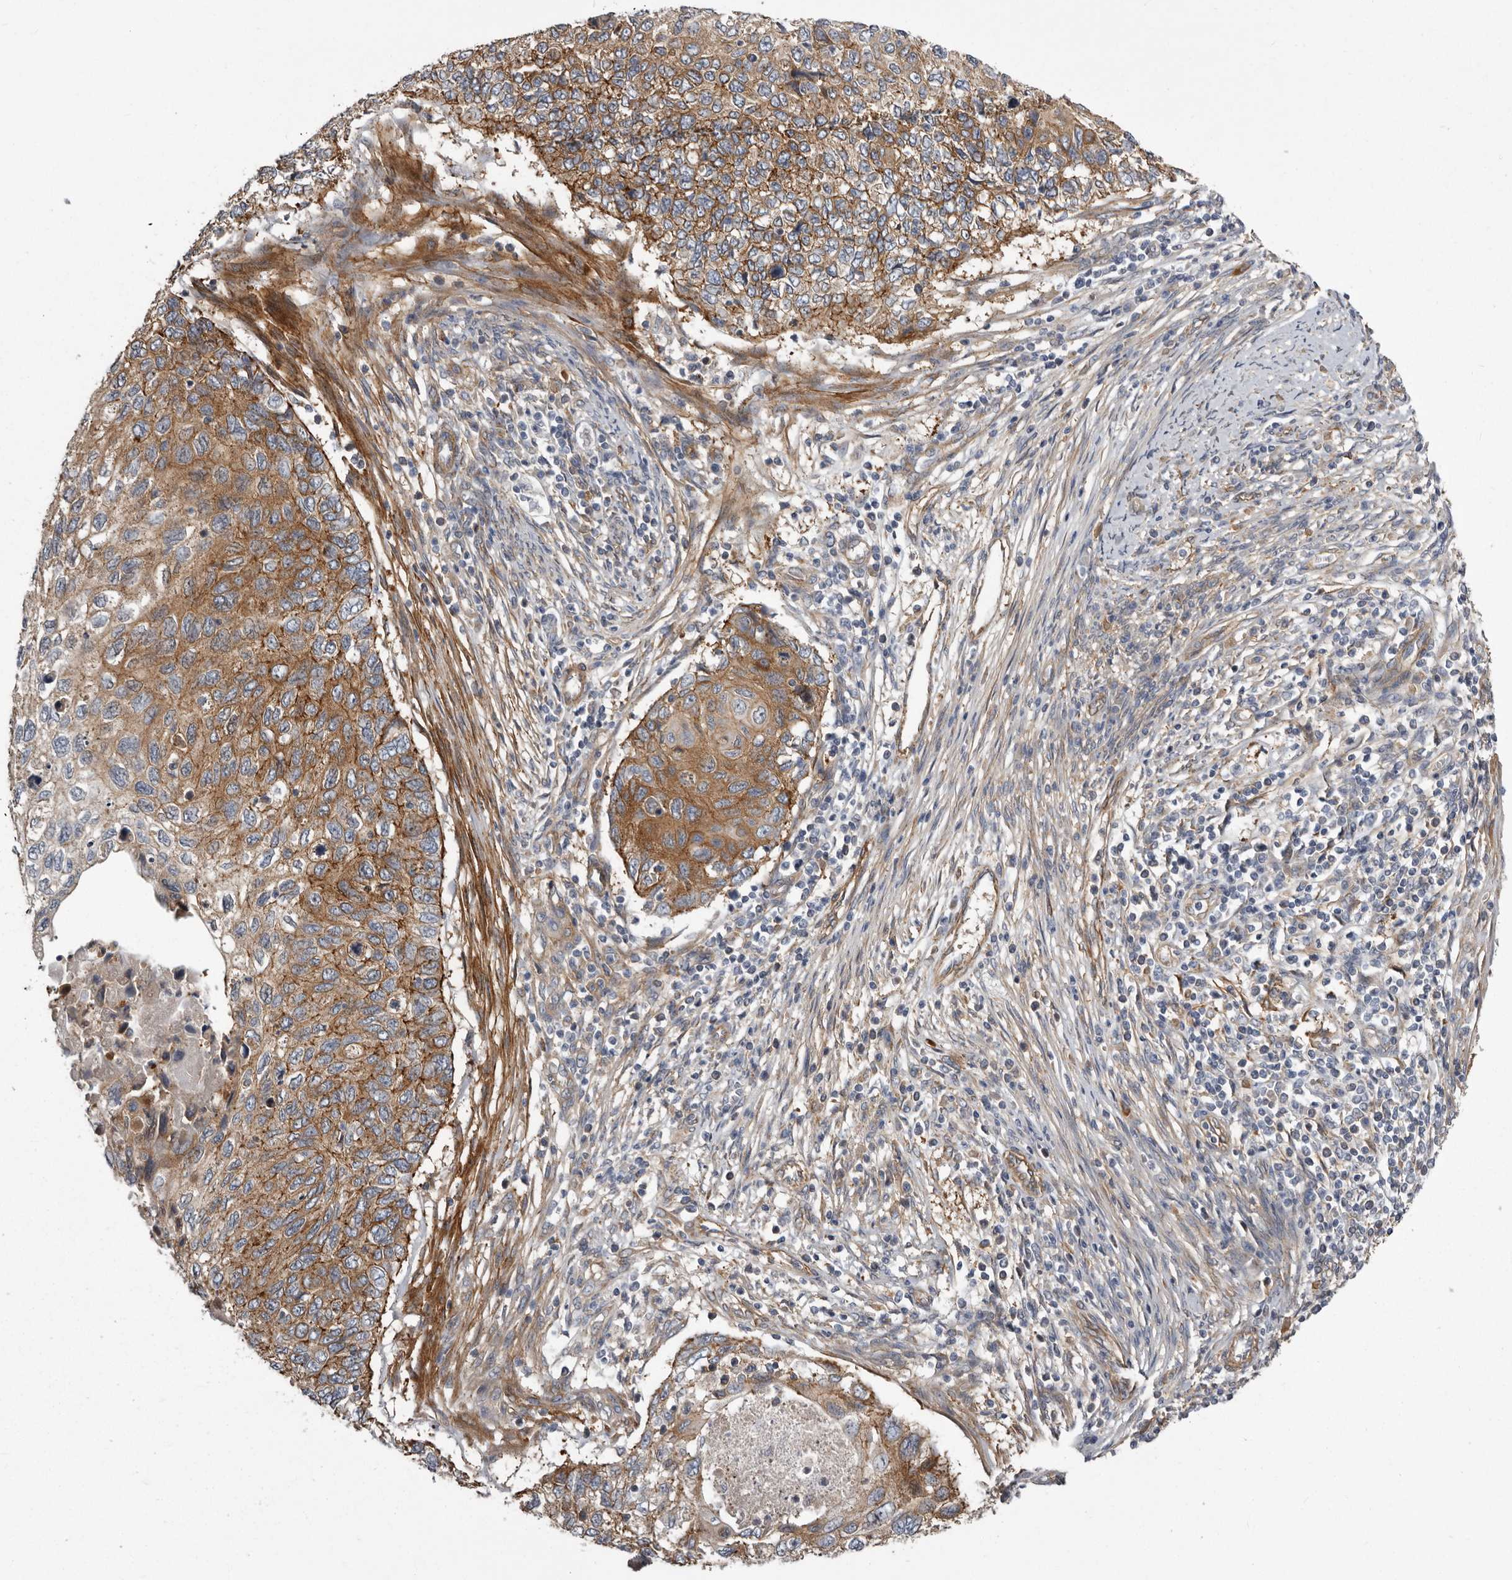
{"staining": {"intensity": "moderate", "quantity": ">75%", "location": "cytoplasmic/membranous"}, "tissue": "cervical cancer", "cell_type": "Tumor cells", "image_type": "cancer", "snomed": [{"axis": "morphology", "description": "Squamous cell carcinoma, NOS"}, {"axis": "topography", "description": "Cervix"}], "caption": "DAB (3,3'-diaminobenzidine) immunohistochemical staining of human cervical cancer (squamous cell carcinoma) displays moderate cytoplasmic/membranous protein positivity in about >75% of tumor cells. (DAB IHC, brown staining for protein, blue staining for nuclei).", "gene": "ENAH", "patient": {"sex": "female", "age": 70}}